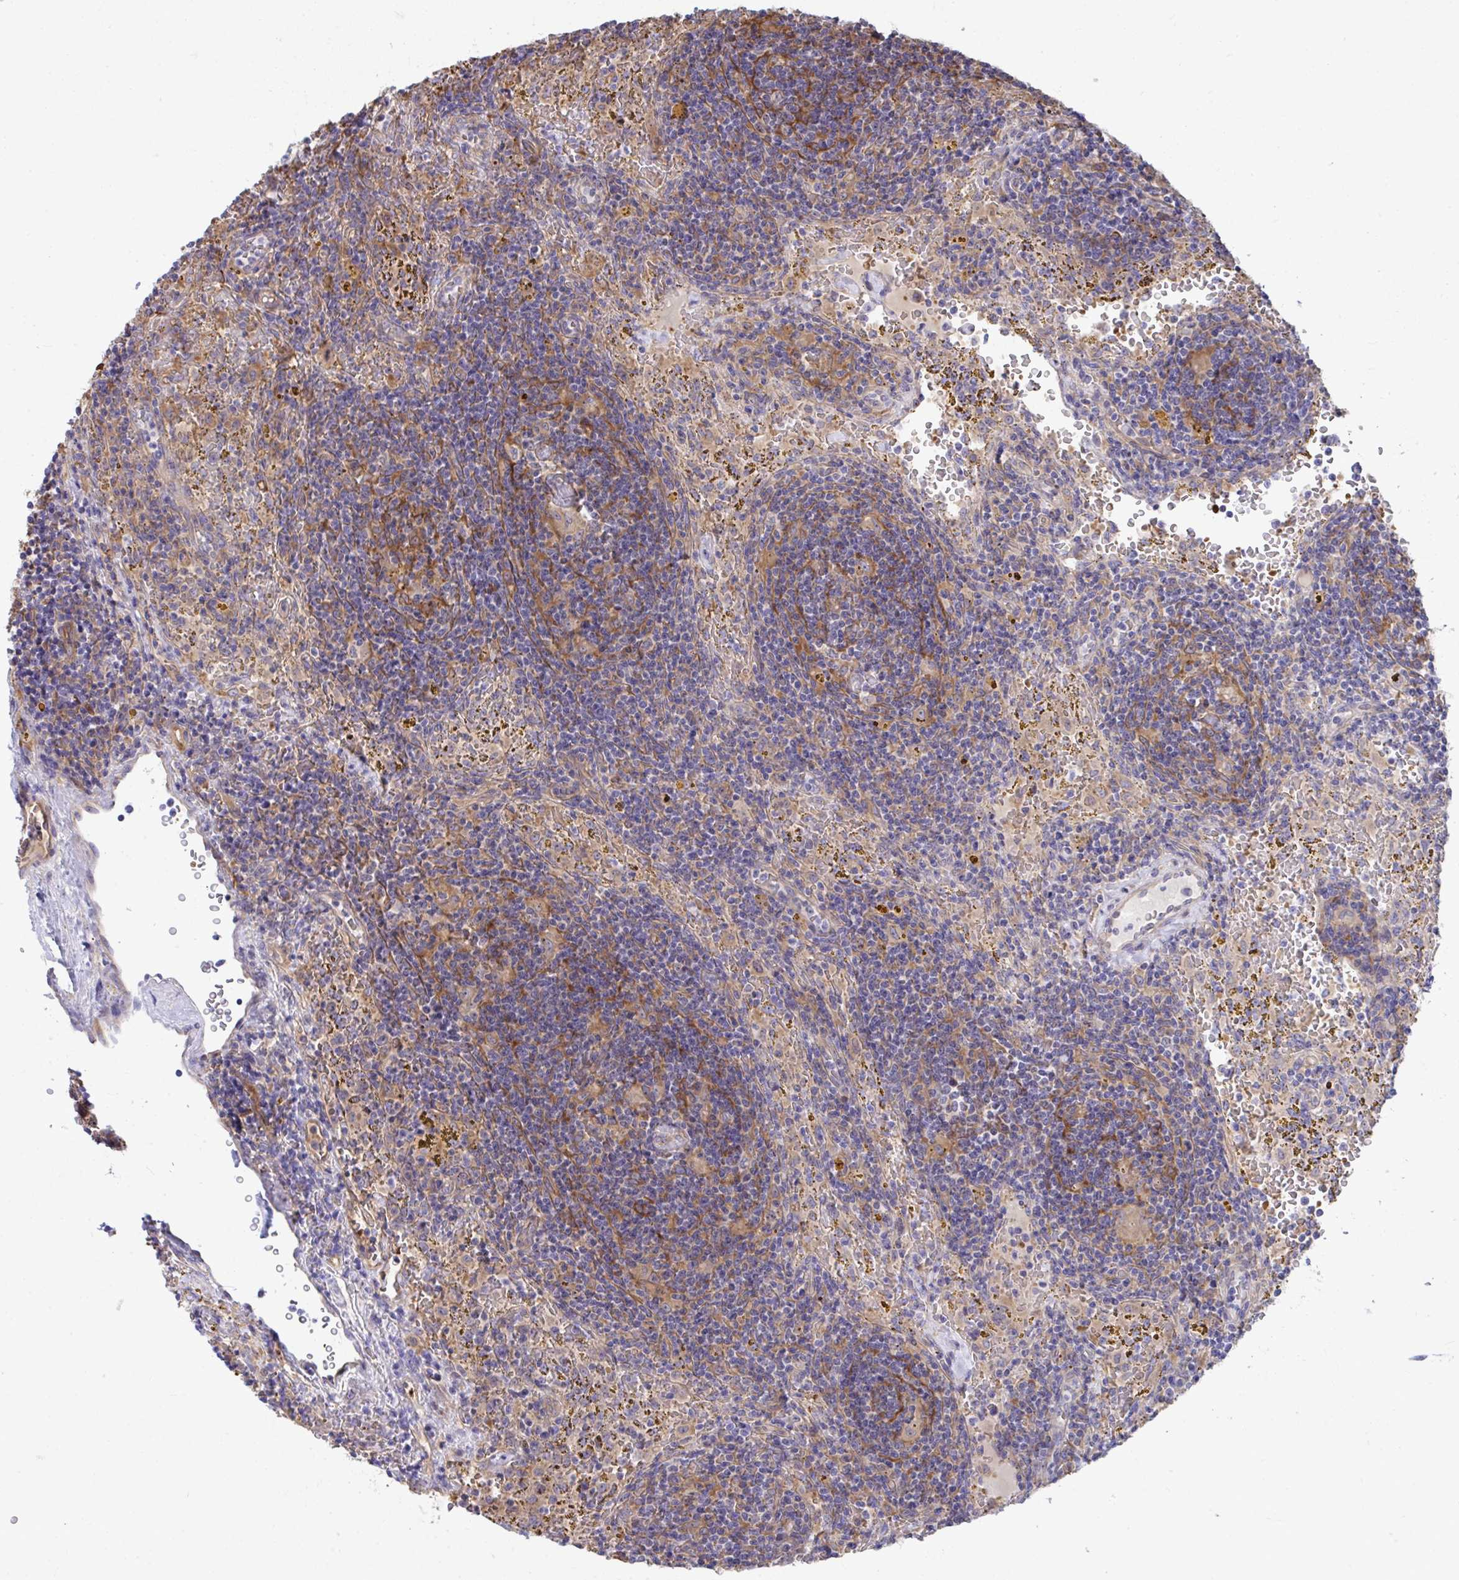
{"staining": {"intensity": "negative", "quantity": "none", "location": "none"}, "tissue": "lymphoma", "cell_type": "Tumor cells", "image_type": "cancer", "snomed": [{"axis": "morphology", "description": "Malignant lymphoma, non-Hodgkin's type, Low grade"}, {"axis": "topography", "description": "Spleen"}], "caption": "Immunohistochemistry micrograph of low-grade malignant lymphoma, non-Hodgkin's type stained for a protein (brown), which reveals no staining in tumor cells.", "gene": "CENPQ", "patient": {"sex": "female", "age": 70}}